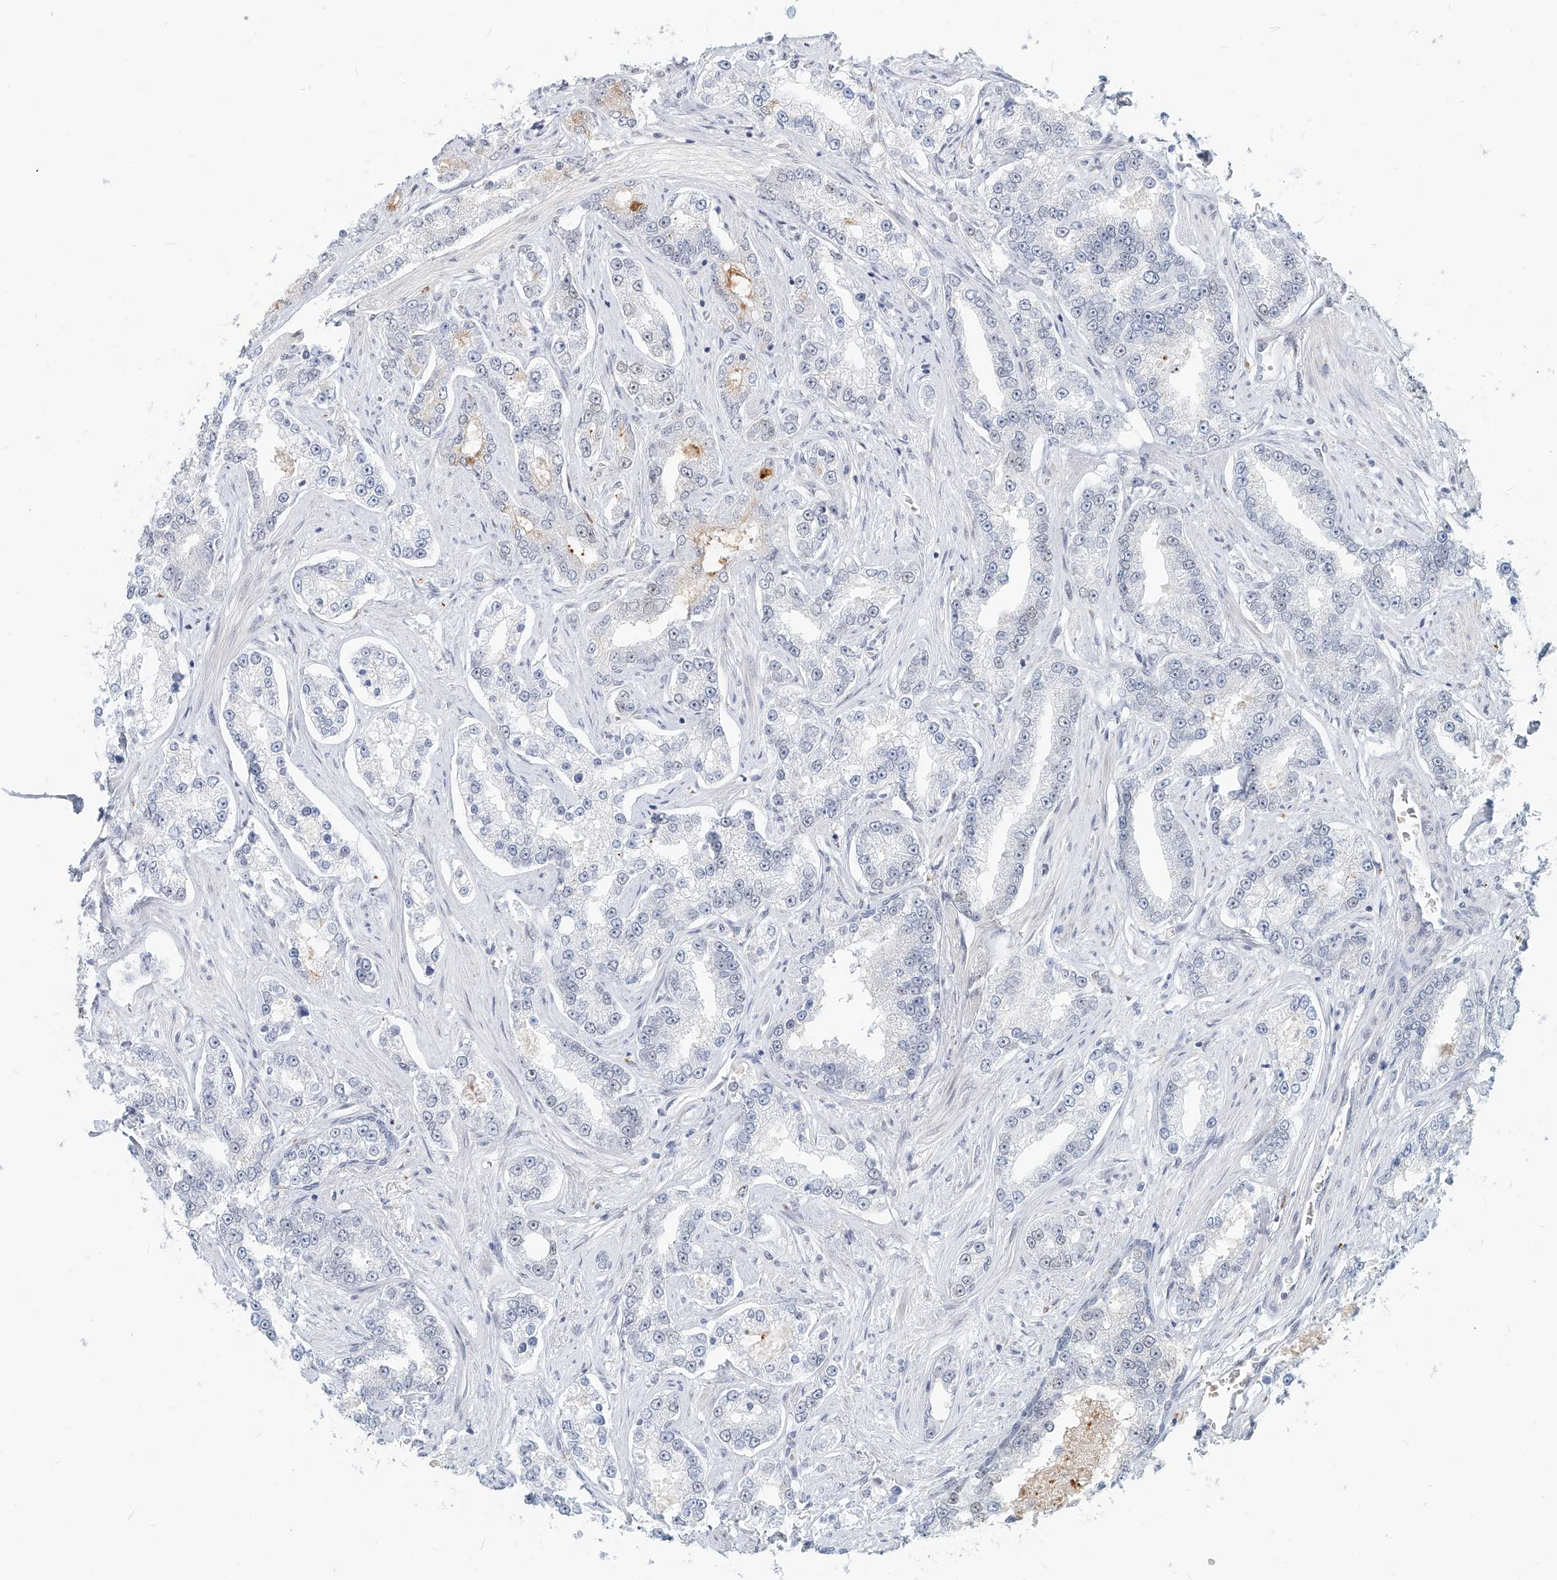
{"staining": {"intensity": "negative", "quantity": "none", "location": "none"}, "tissue": "prostate cancer", "cell_type": "Tumor cells", "image_type": "cancer", "snomed": [{"axis": "morphology", "description": "Normal tissue, NOS"}, {"axis": "morphology", "description": "Adenocarcinoma, High grade"}, {"axis": "topography", "description": "Prostate"}], "caption": "A high-resolution histopathology image shows immunohistochemistry staining of high-grade adenocarcinoma (prostate), which displays no significant positivity in tumor cells. Nuclei are stained in blue.", "gene": "SASH1", "patient": {"sex": "male", "age": 83}}